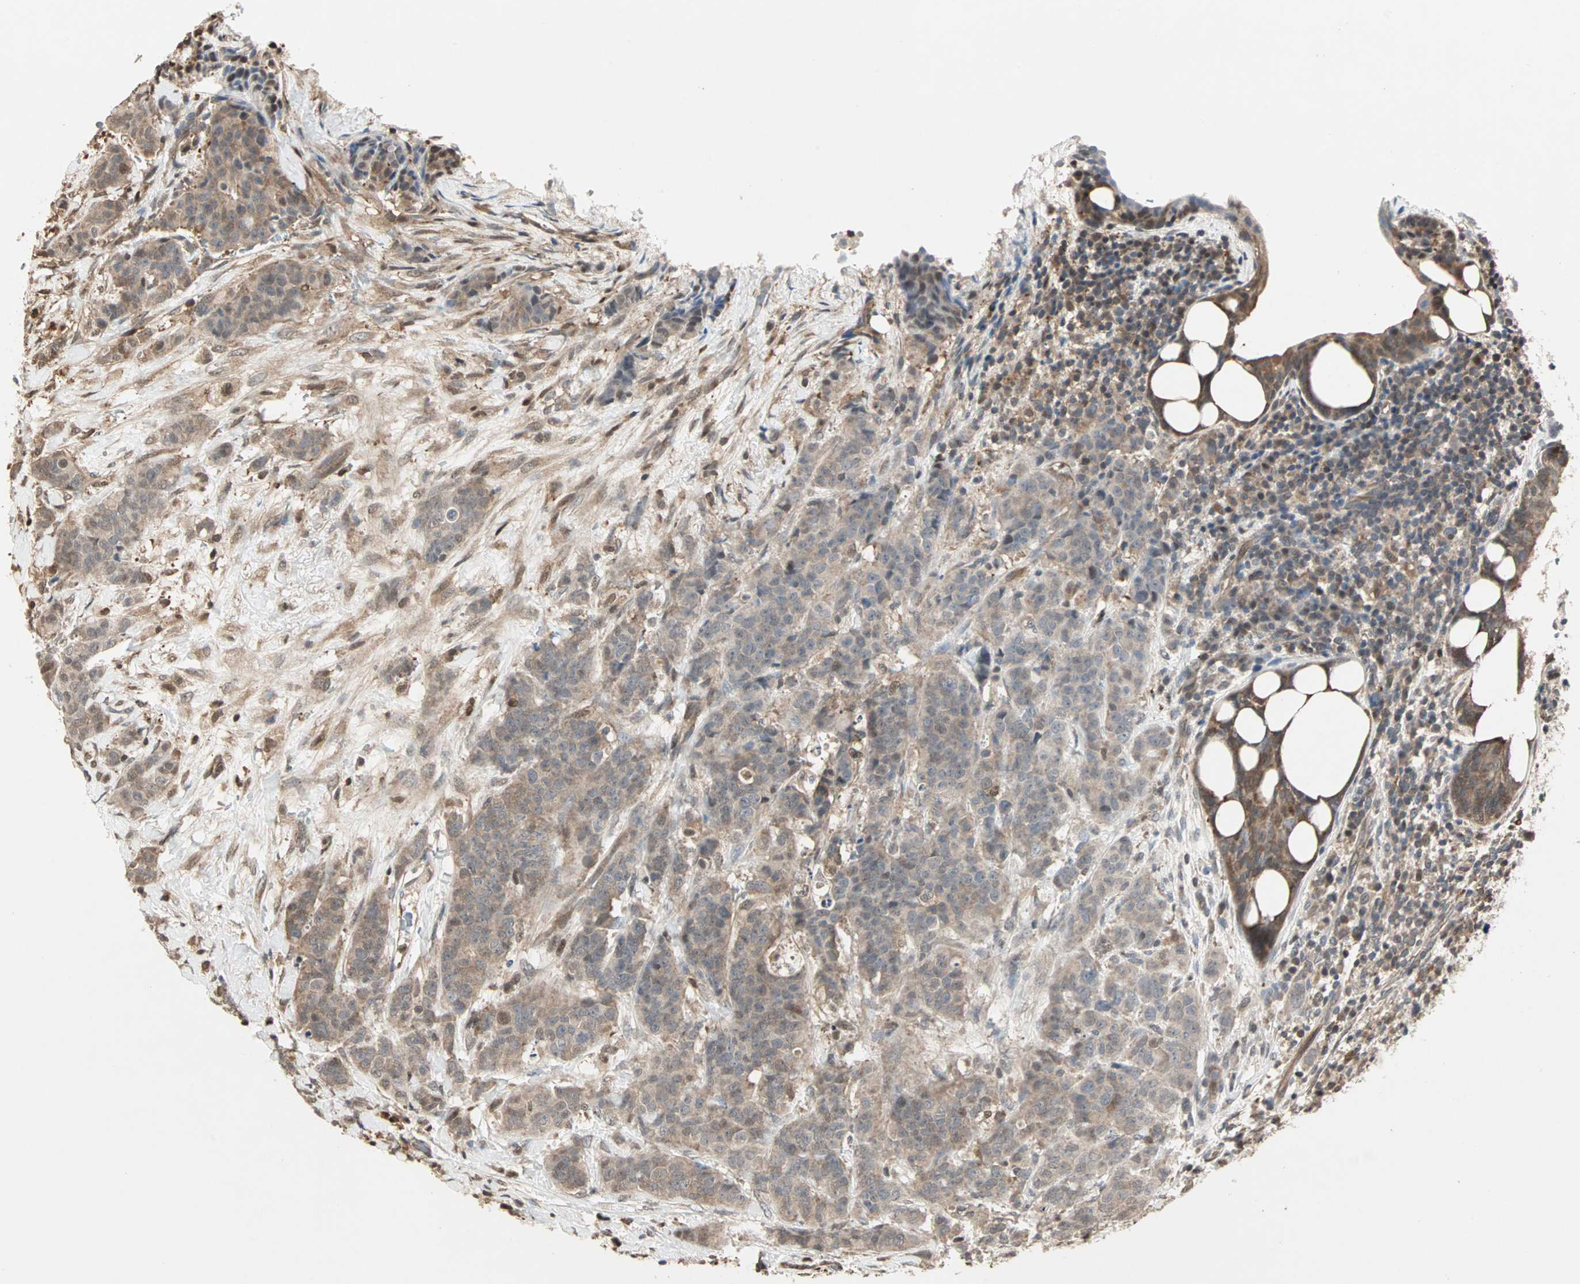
{"staining": {"intensity": "moderate", "quantity": ">75%", "location": "cytoplasmic/membranous"}, "tissue": "breast cancer", "cell_type": "Tumor cells", "image_type": "cancer", "snomed": [{"axis": "morphology", "description": "Duct carcinoma"}, {"axis": "topography", "description": "Breast"}], "caption": "Moderate cytoplasmic/membranous positivity is present in about >75% of tumor cells in infiltrating ductal carcinoma (breast).", "gene": "DRG2", "patient": {"sex": "female", "age": 40}}